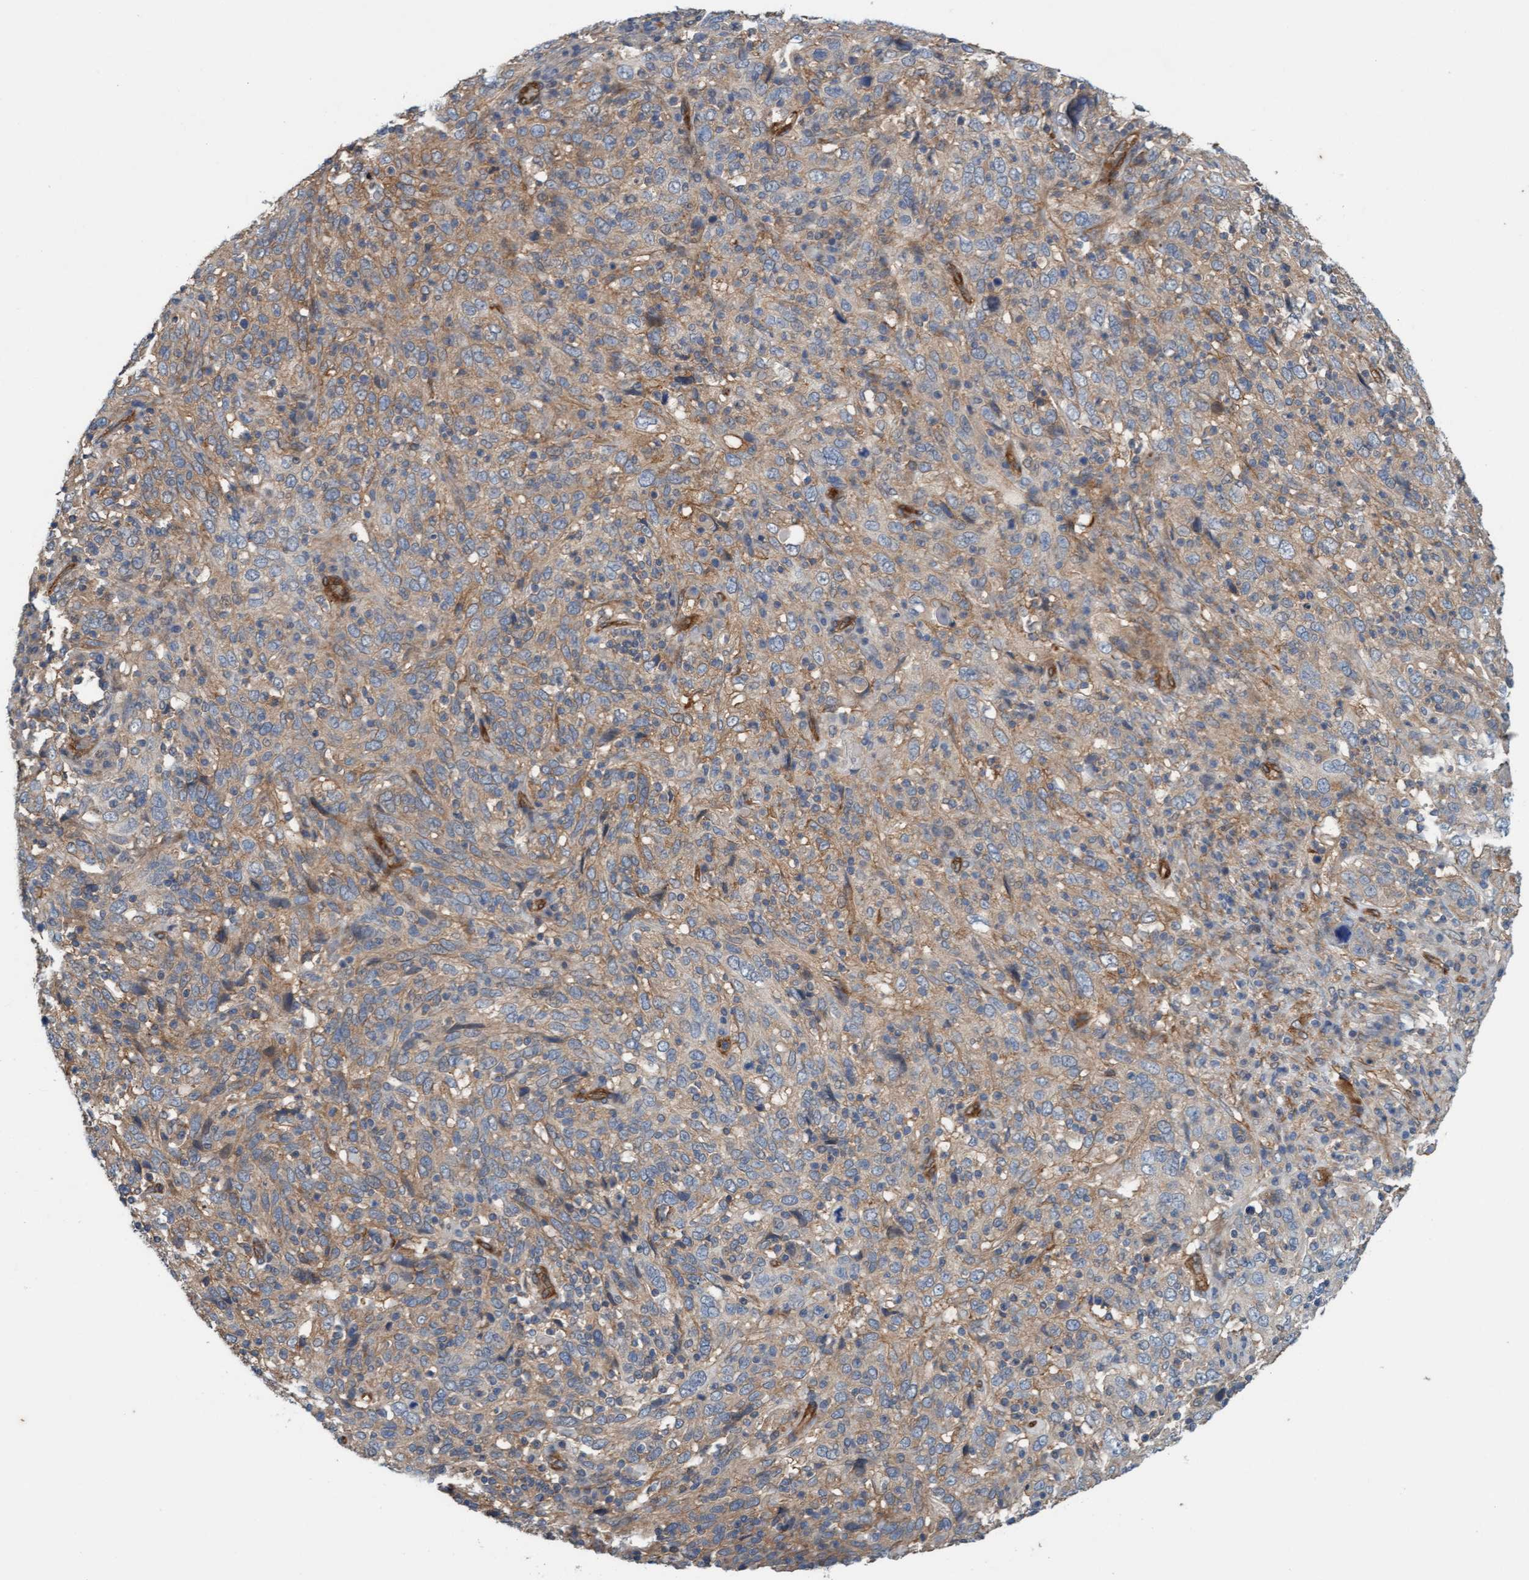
{"staining": {"intensity": "weak", "quantity": ">75%", "location": "cytoplasmic/membranous"}, "tissue": "cervical cancer", "cell_type": "Tumor cells", "image_type": "cancer", "snomed": [{"axis": "morphology", "description": "Squamous cell carcinoma, NOS"}, {"axis": "topography", "description": "Cervix"}], "caption": "Immunohistochemical staining of cervical cancer displays low levels of weak cytoplasmic/membranous protein positivity in approximately >75% of tumor cells.", "gene": "FMNL3", "patient": {"sex": "female", "age": 46}}